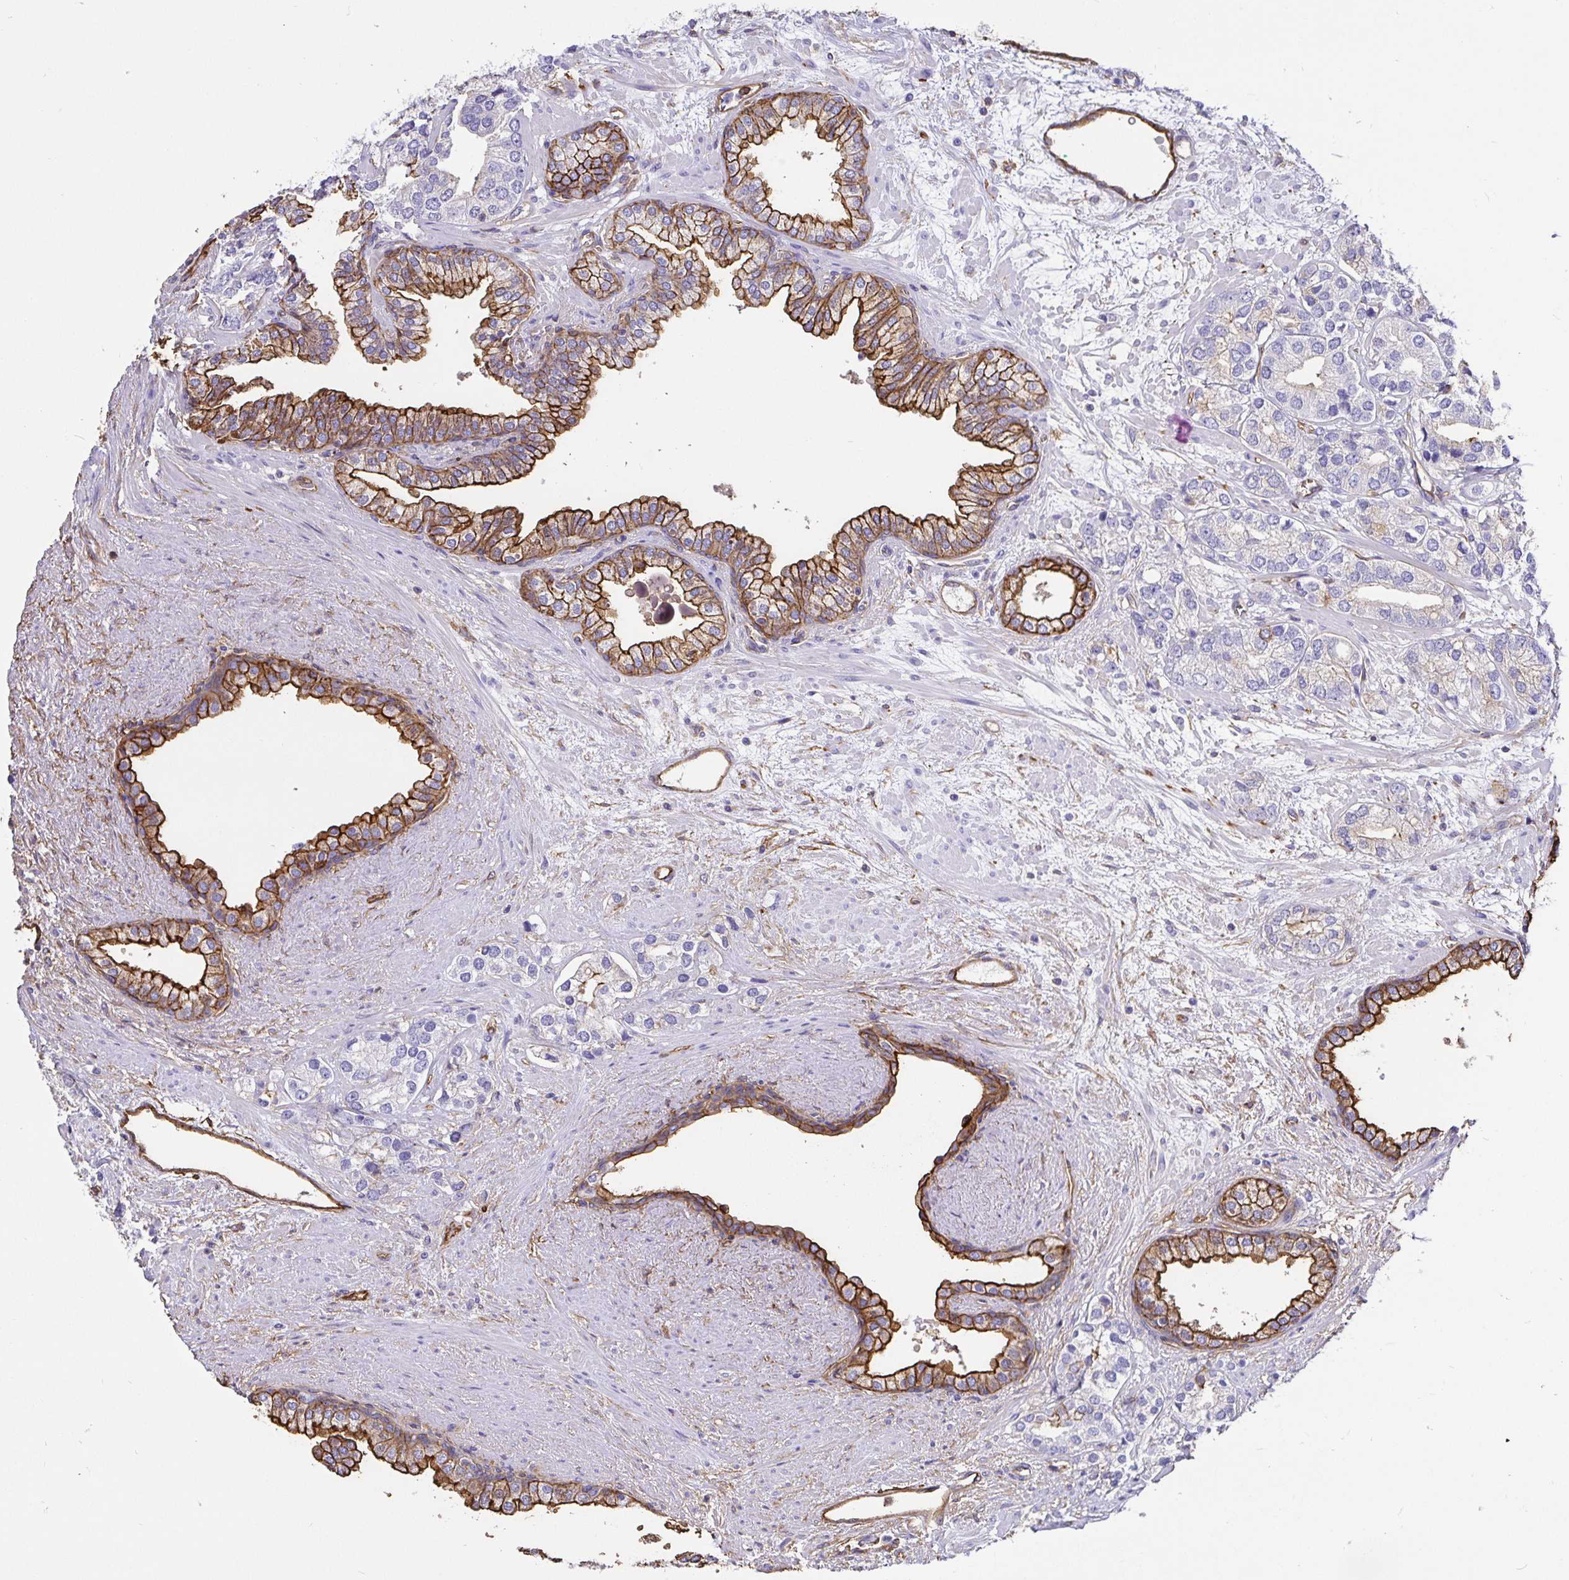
{"staining": {"intensity": "negative", "quantity": "none", "location": "none"}, "tissue": "prostate cancer", "cell_type": "Tumor cells", "image_type": "cancer", "snomed": [{"axis": "morphology", "description": "Adenocarcinoma, High grade"}, {"axis": "topography", "description": "Prostate"}], "caption": "IHC of human prostate cancer (high-grade adenocarcinoma) demonstrates no positivity in tumor cells.", "gene": "ANXA2", "patient": {"sex": "male", "age": 58}}